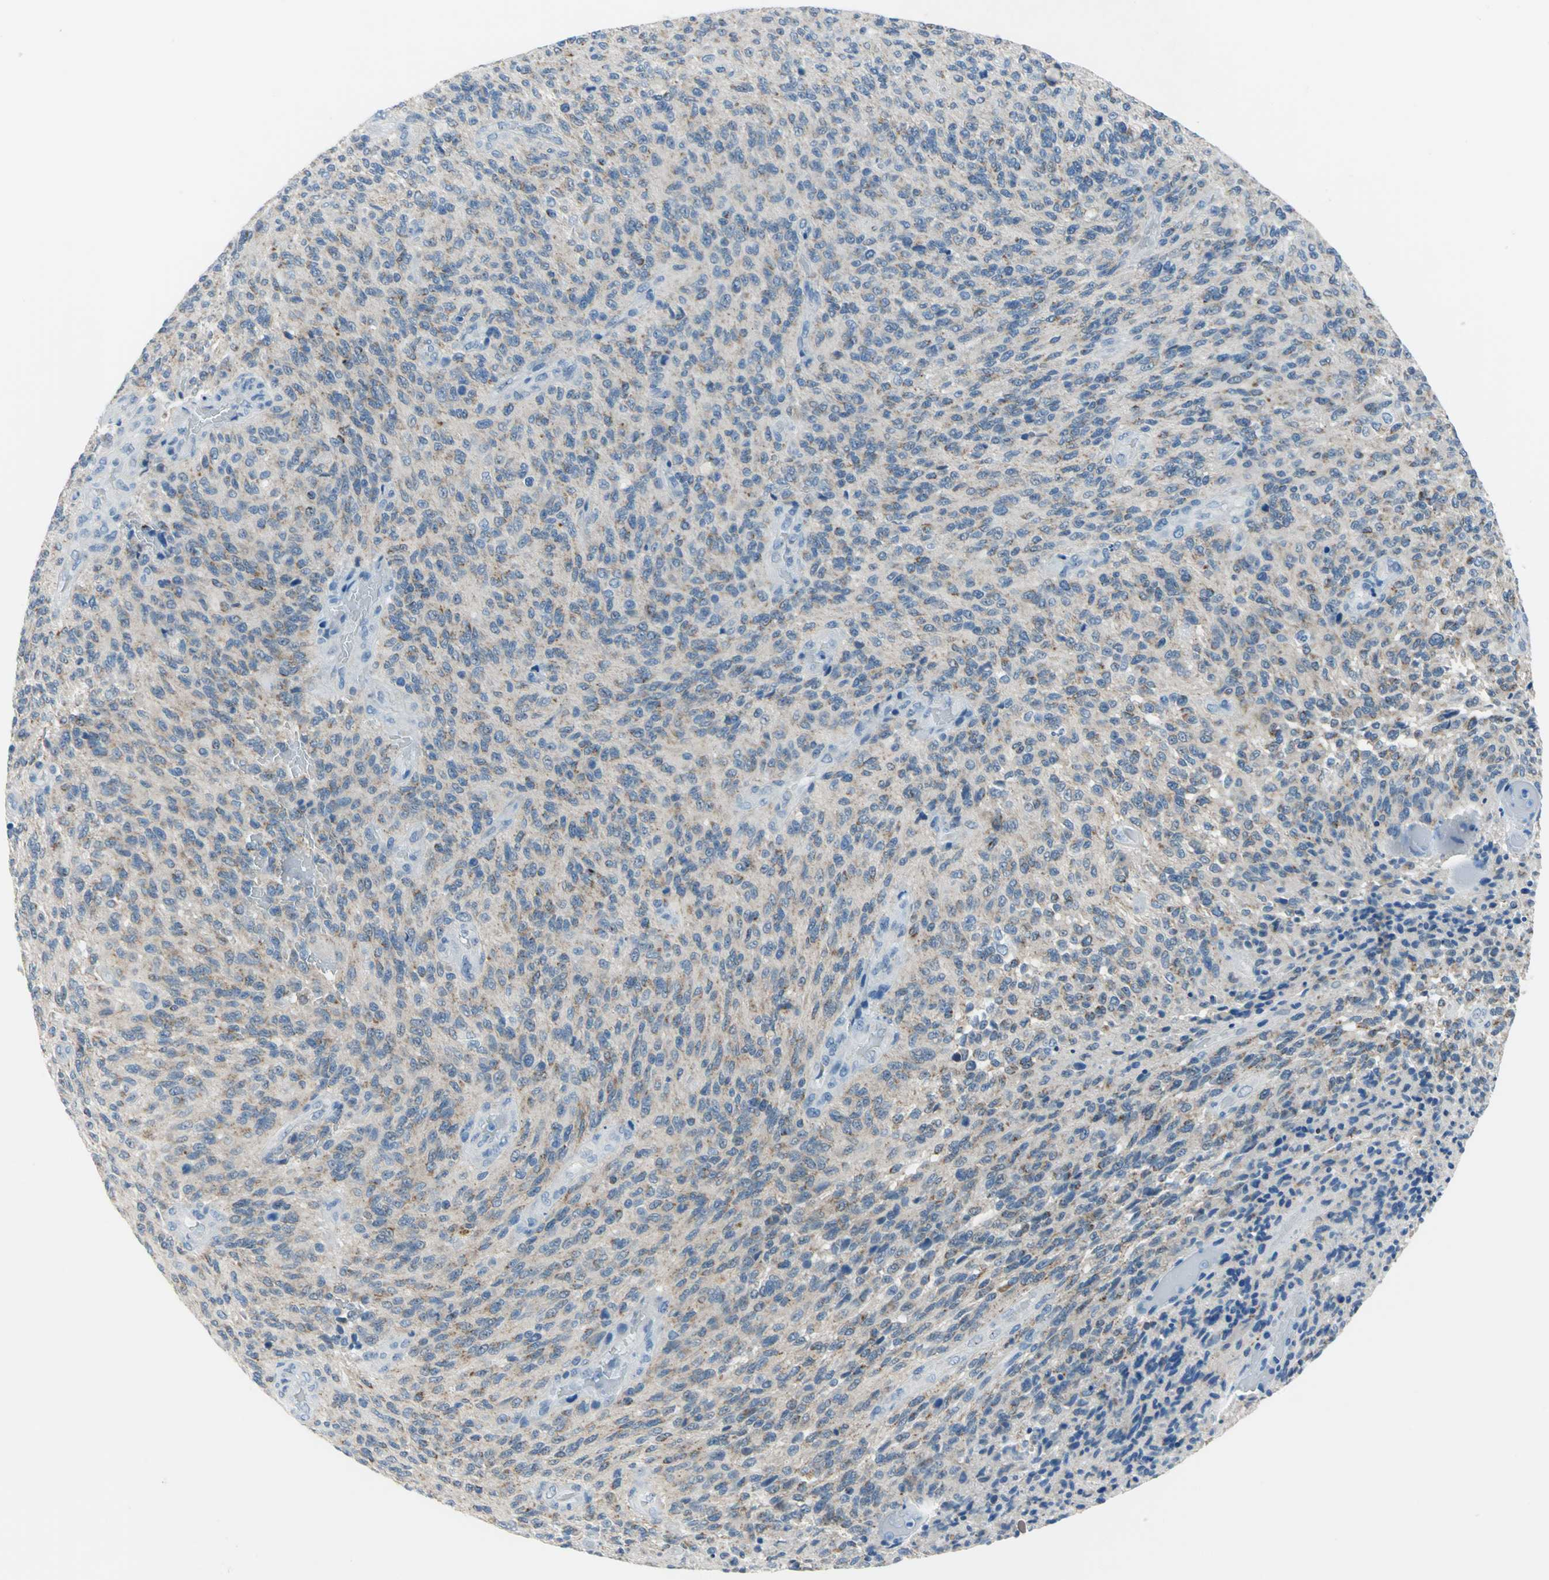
{"staining": {"intensity": "weak", "quantity": "25%-75%", "location": "cytoplasmic/membranous"}, "tissue": "glioma", "cell_type": "Tumor cells", "image_type": "cancer", "snomed": [{"axis": "morphology", "description": "Normal tissue, NOS"}, {"axis": "morphology", "description": "Glioma, malignant, High grade"}, {"axis": "topography", "description": "Cerebral cortex"}], "caption": "Protein expression analysis of human malignant glioma (high-grade) reveals weak cytoplasmic/membranous expression in about 25%-75% of tumor cells.", "gene": "MUC4", "patient": {"sex": "male", "age": 56}}